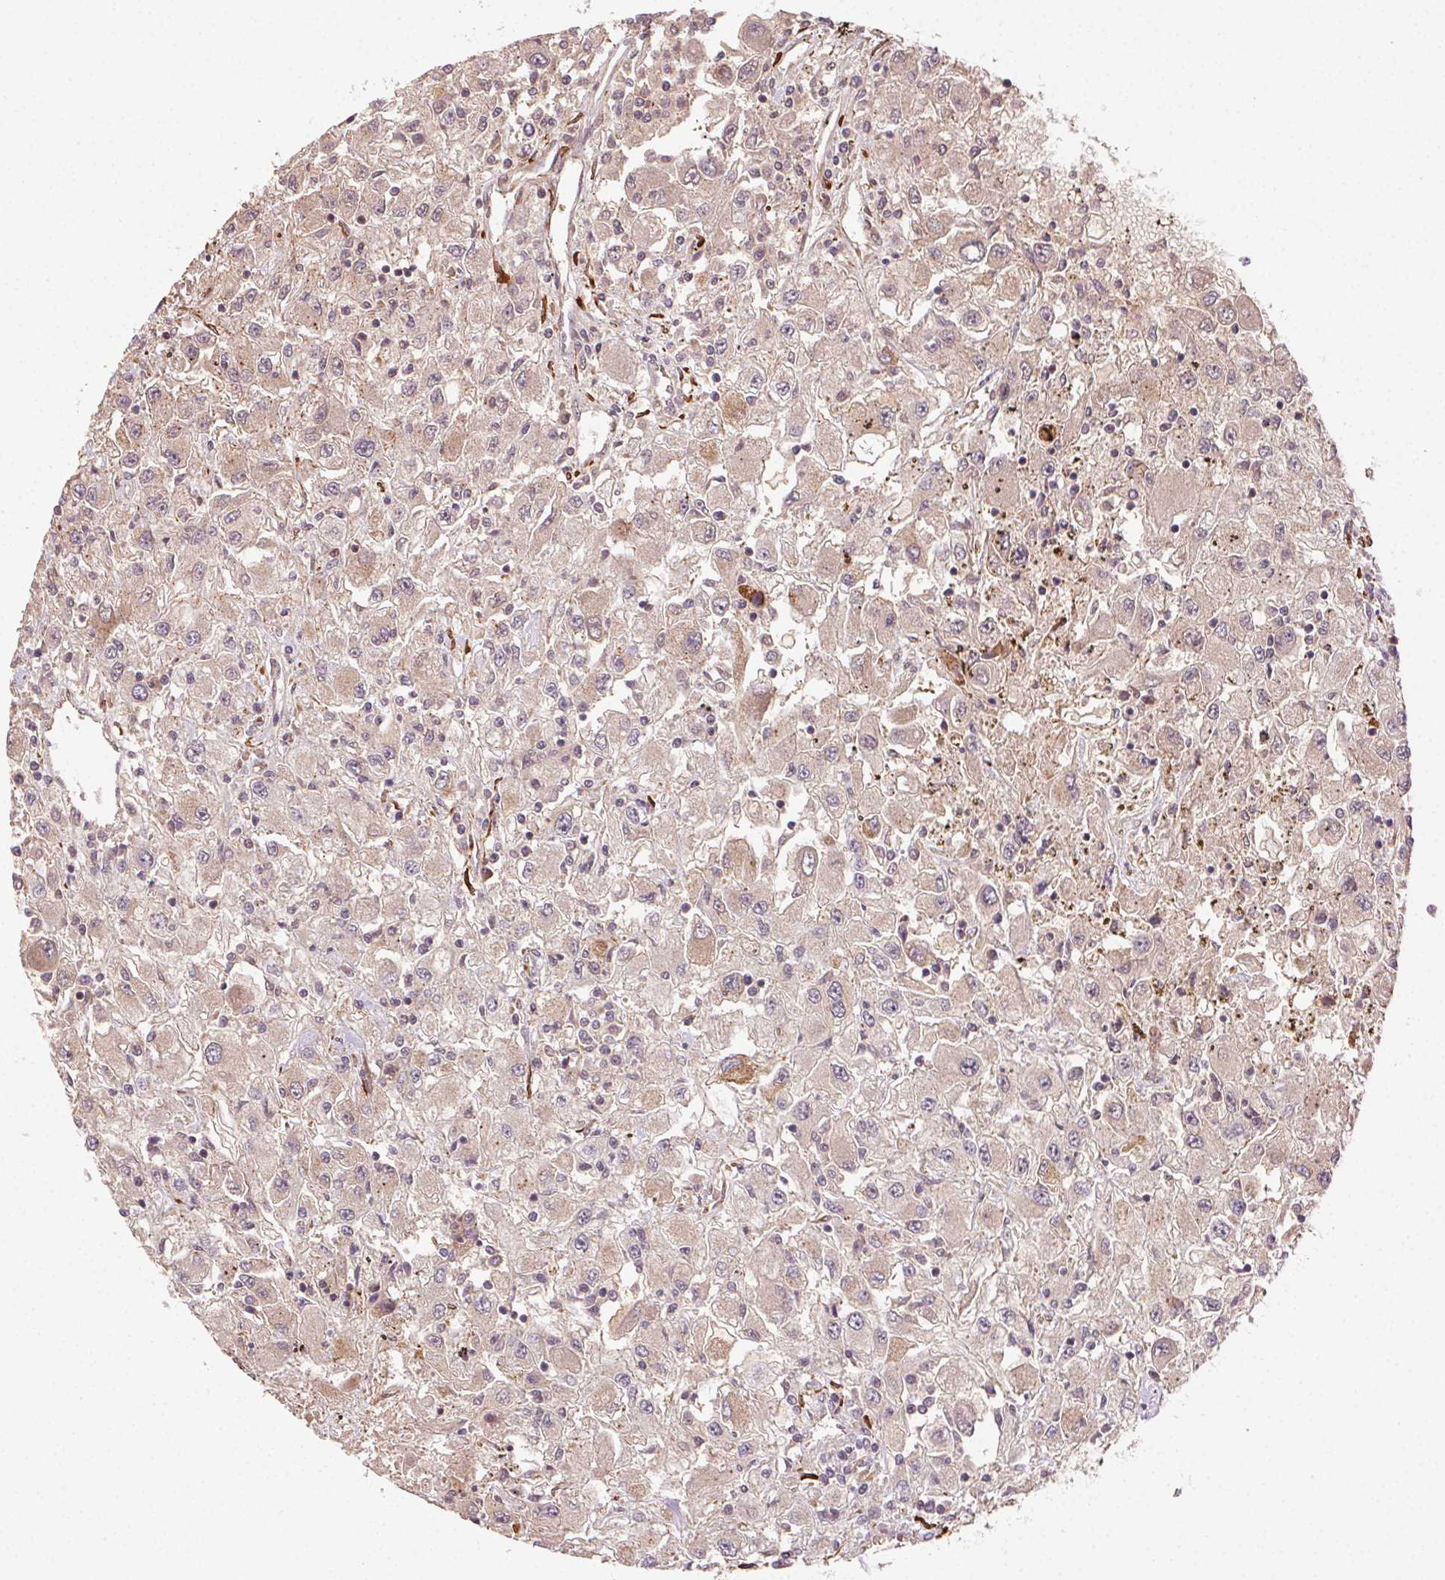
{"staining": {"intensity": "weak", "quantity": ">75%", "location": "cytoplasmic/membranous"}, "tissue": "renal cancer", "cell_type": "Tumor cells", "image_type": "cancer", "snomed": [{"axis": "morphology", "description": "Adenocarcinoma, NOS"}, {"axis": "topography", "description": "Kidney"}], "caption": "Renal adenocarcinoma was stained to show a protein in brown. There is low levels of weak cytoplasmic/membranous expression in about >75% of tumor cells. The staining was performed using DAB (3,3'-diaminobenzidine) to visualize the protein expression in brown, while the nuclei were stained in blue with hematoxylin (Magnification: 20x).", "gene": "KLHL15", "patient": {"sex": "female", "age": 67}}